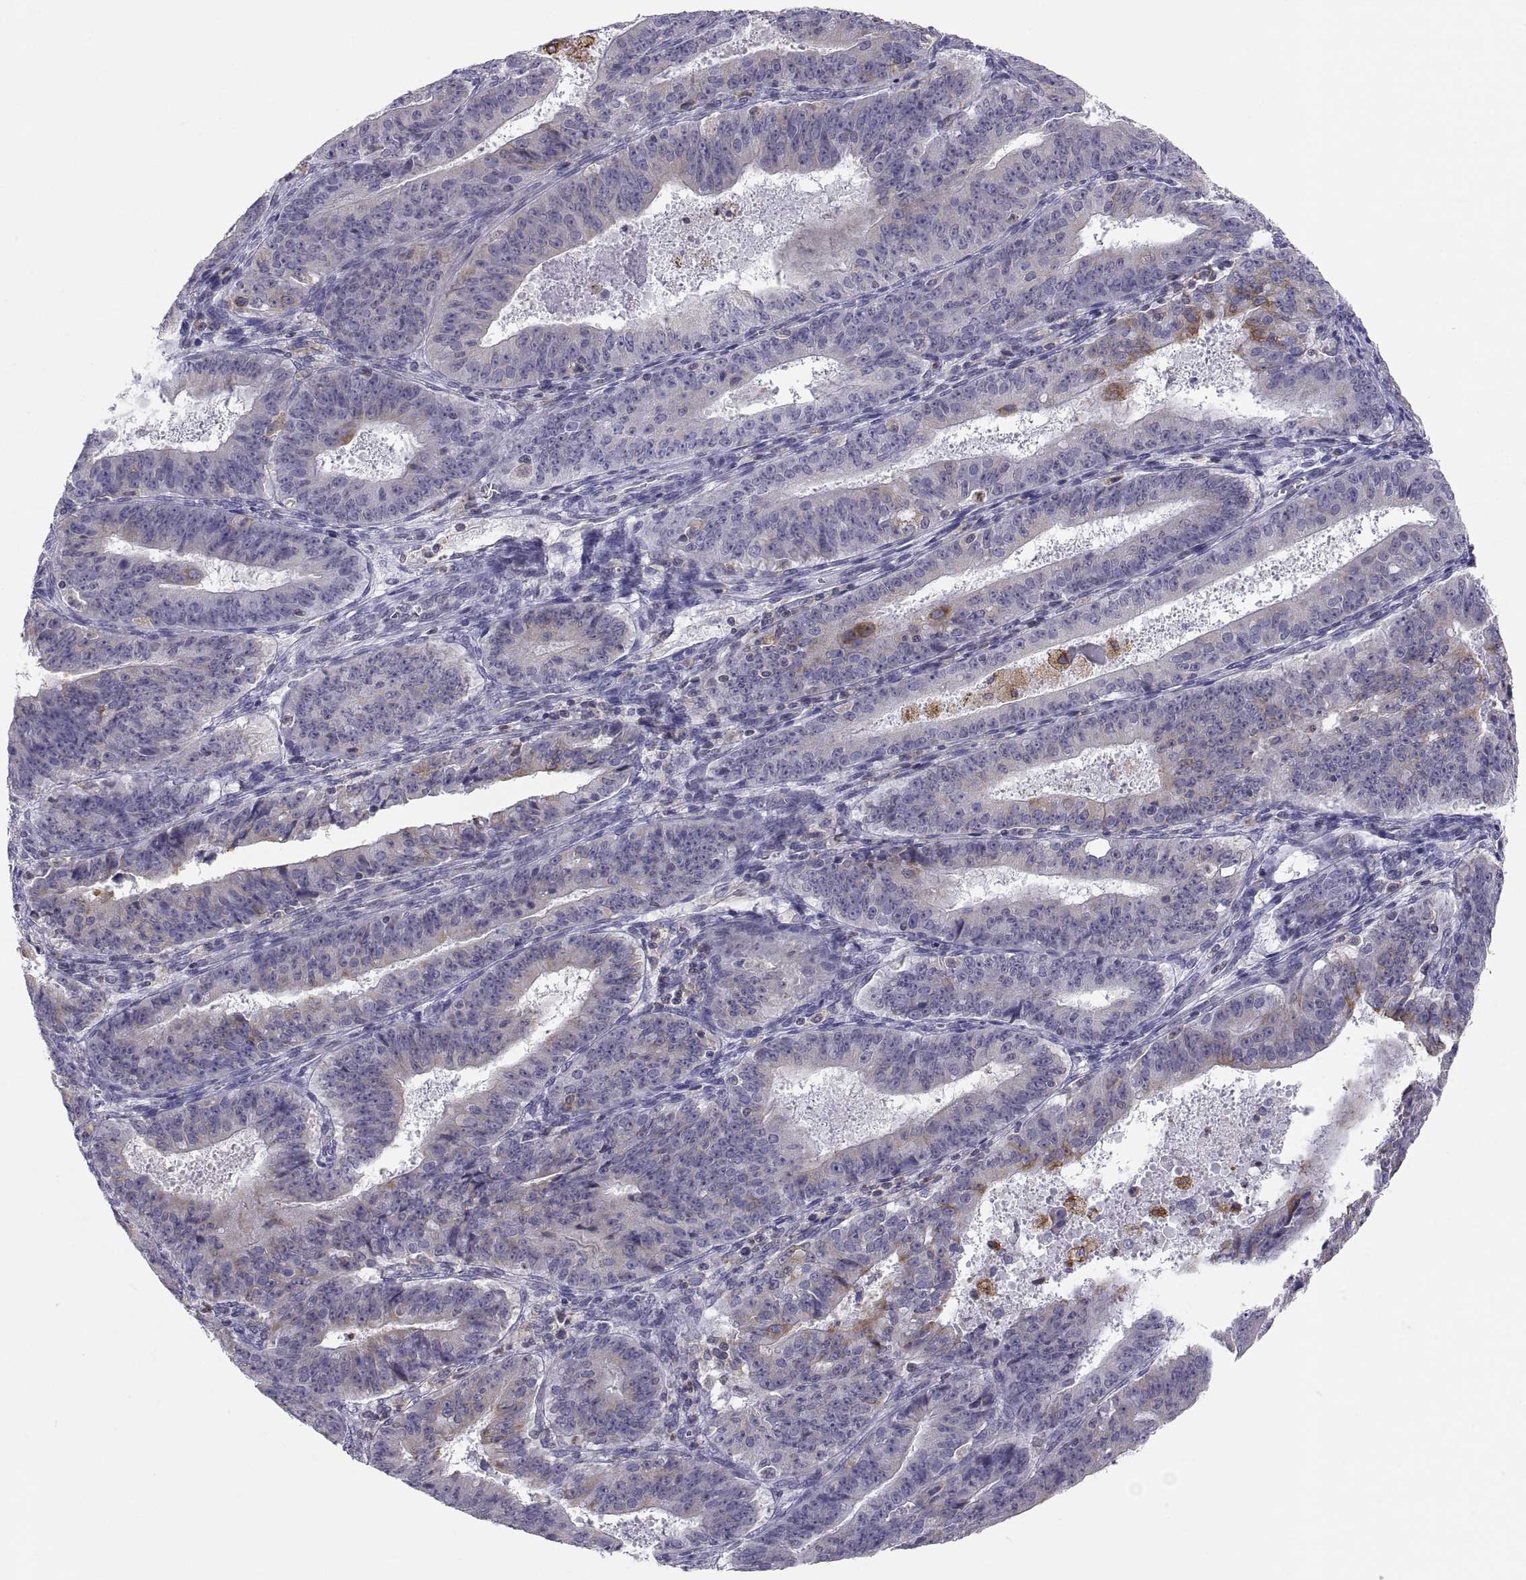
{"staining": {"intensity": "negative", "quantity": "none", "location": "none"}, "tissue": "ovarian cancer", "cell_type": "Tumor cells", "image_type": "cancer", "snomed": [{"axis": "morphology", "description": "Carcinoma, endometroid"}, {"axis": "topography", "description": "Ovary"}], "caption": "An immunohistochemistry (IHC) histopathology image of ovarian cancer (endometroid carcinoma) is shown. There is no staining in tumor cells of ovarian cancer (endometroid carcinoma). (Stains: DAB immunohistochemistry (IHC) with hematoxylin counter stain, Microscopy: brightfield microscopy at high magnification).", "gene": "ERO1A", "patient": {"sex": "female", "age": 42}}